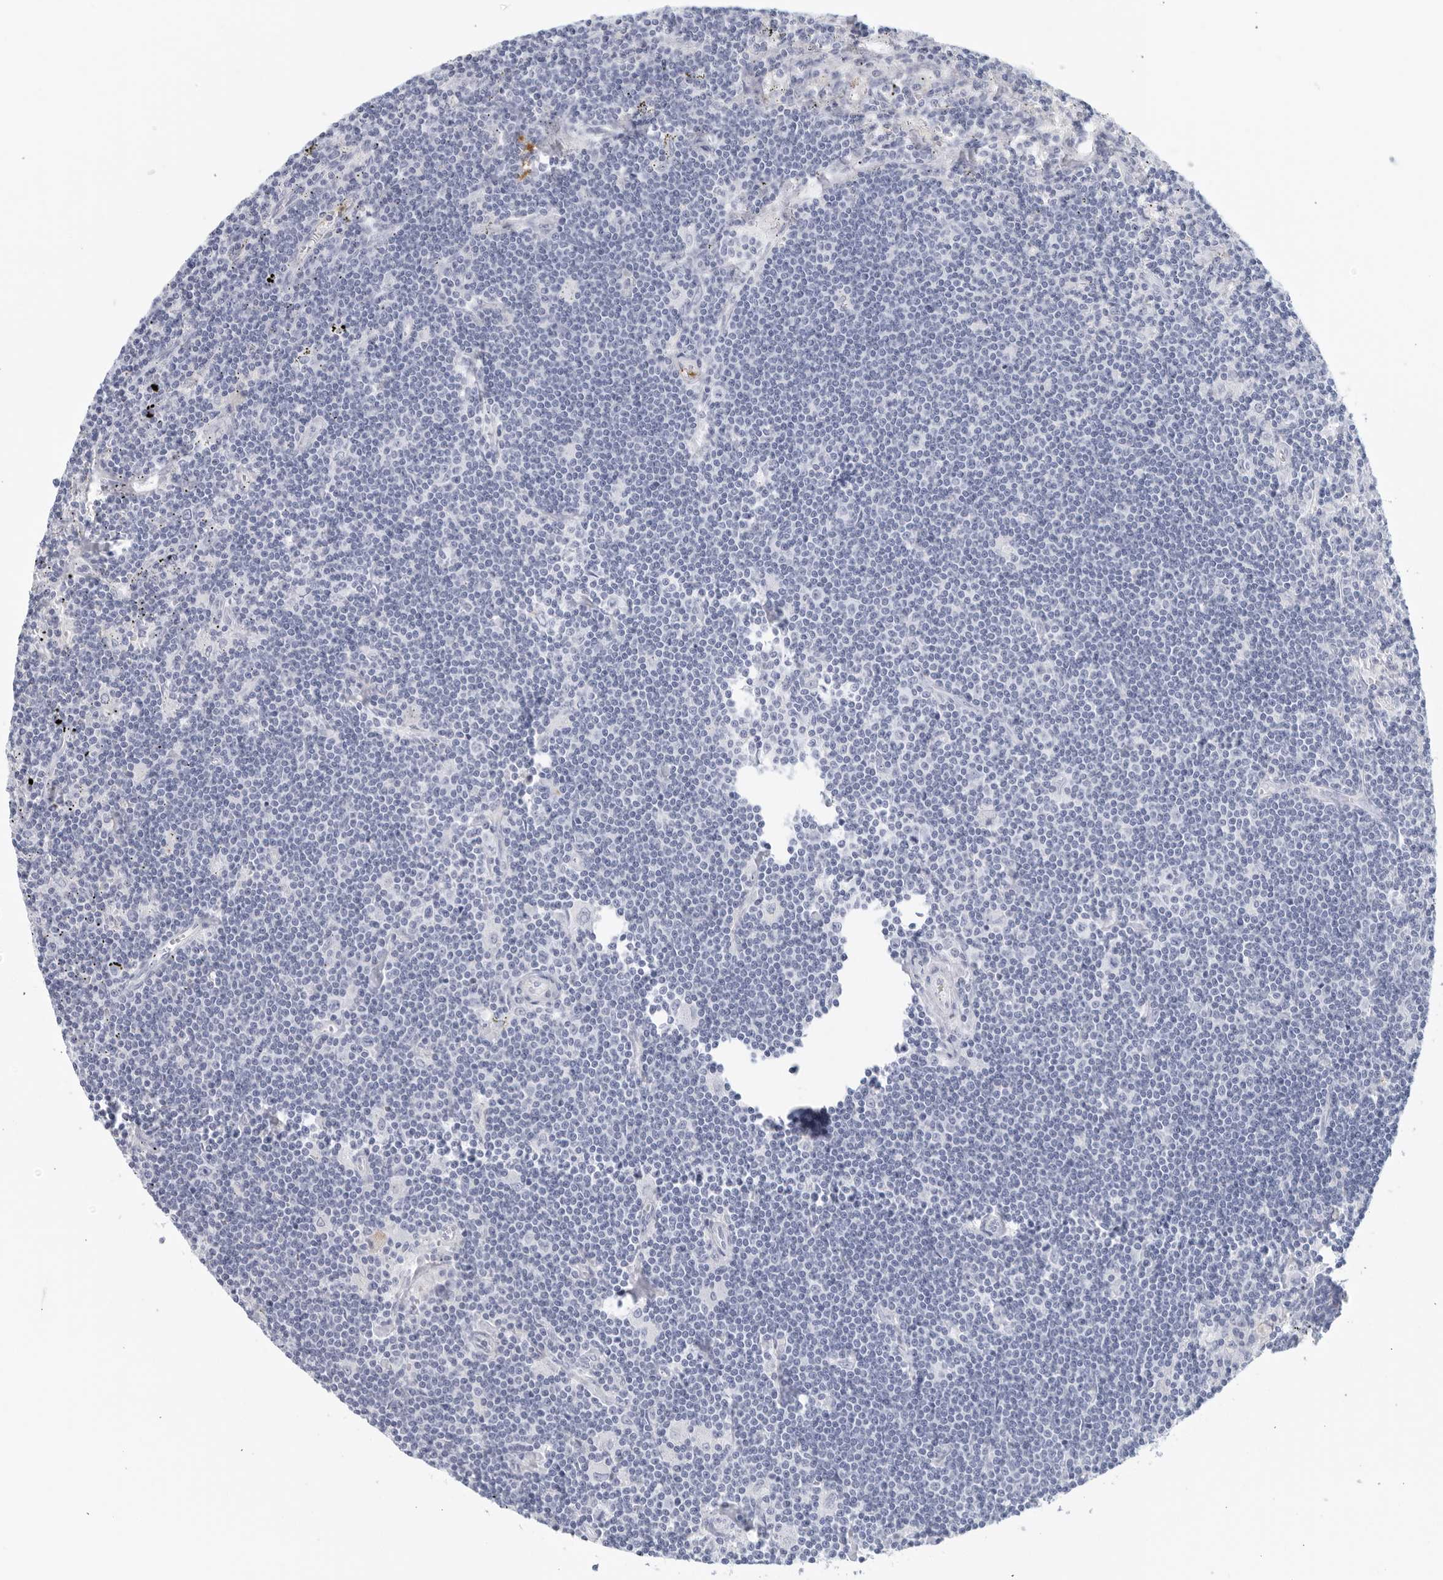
{"staining": {"intensity": "negative", "quantity": "none", "location": "none"}, "tissue": "lymphoma", "cell_type": "Tumor cells", "image_type": "cancer", "snomed": [{"axis": "morphology", "description": "Malignant lymphoma, non-Hodgkin's type, Low grade"}, {"axis": "topography", "description": "Spleen"}], "caption": "A micrograph of human lymphoma is negative for staining in tumor cells.", "gene": "FGG", "patient": {"sex": "male", "age": 76}}